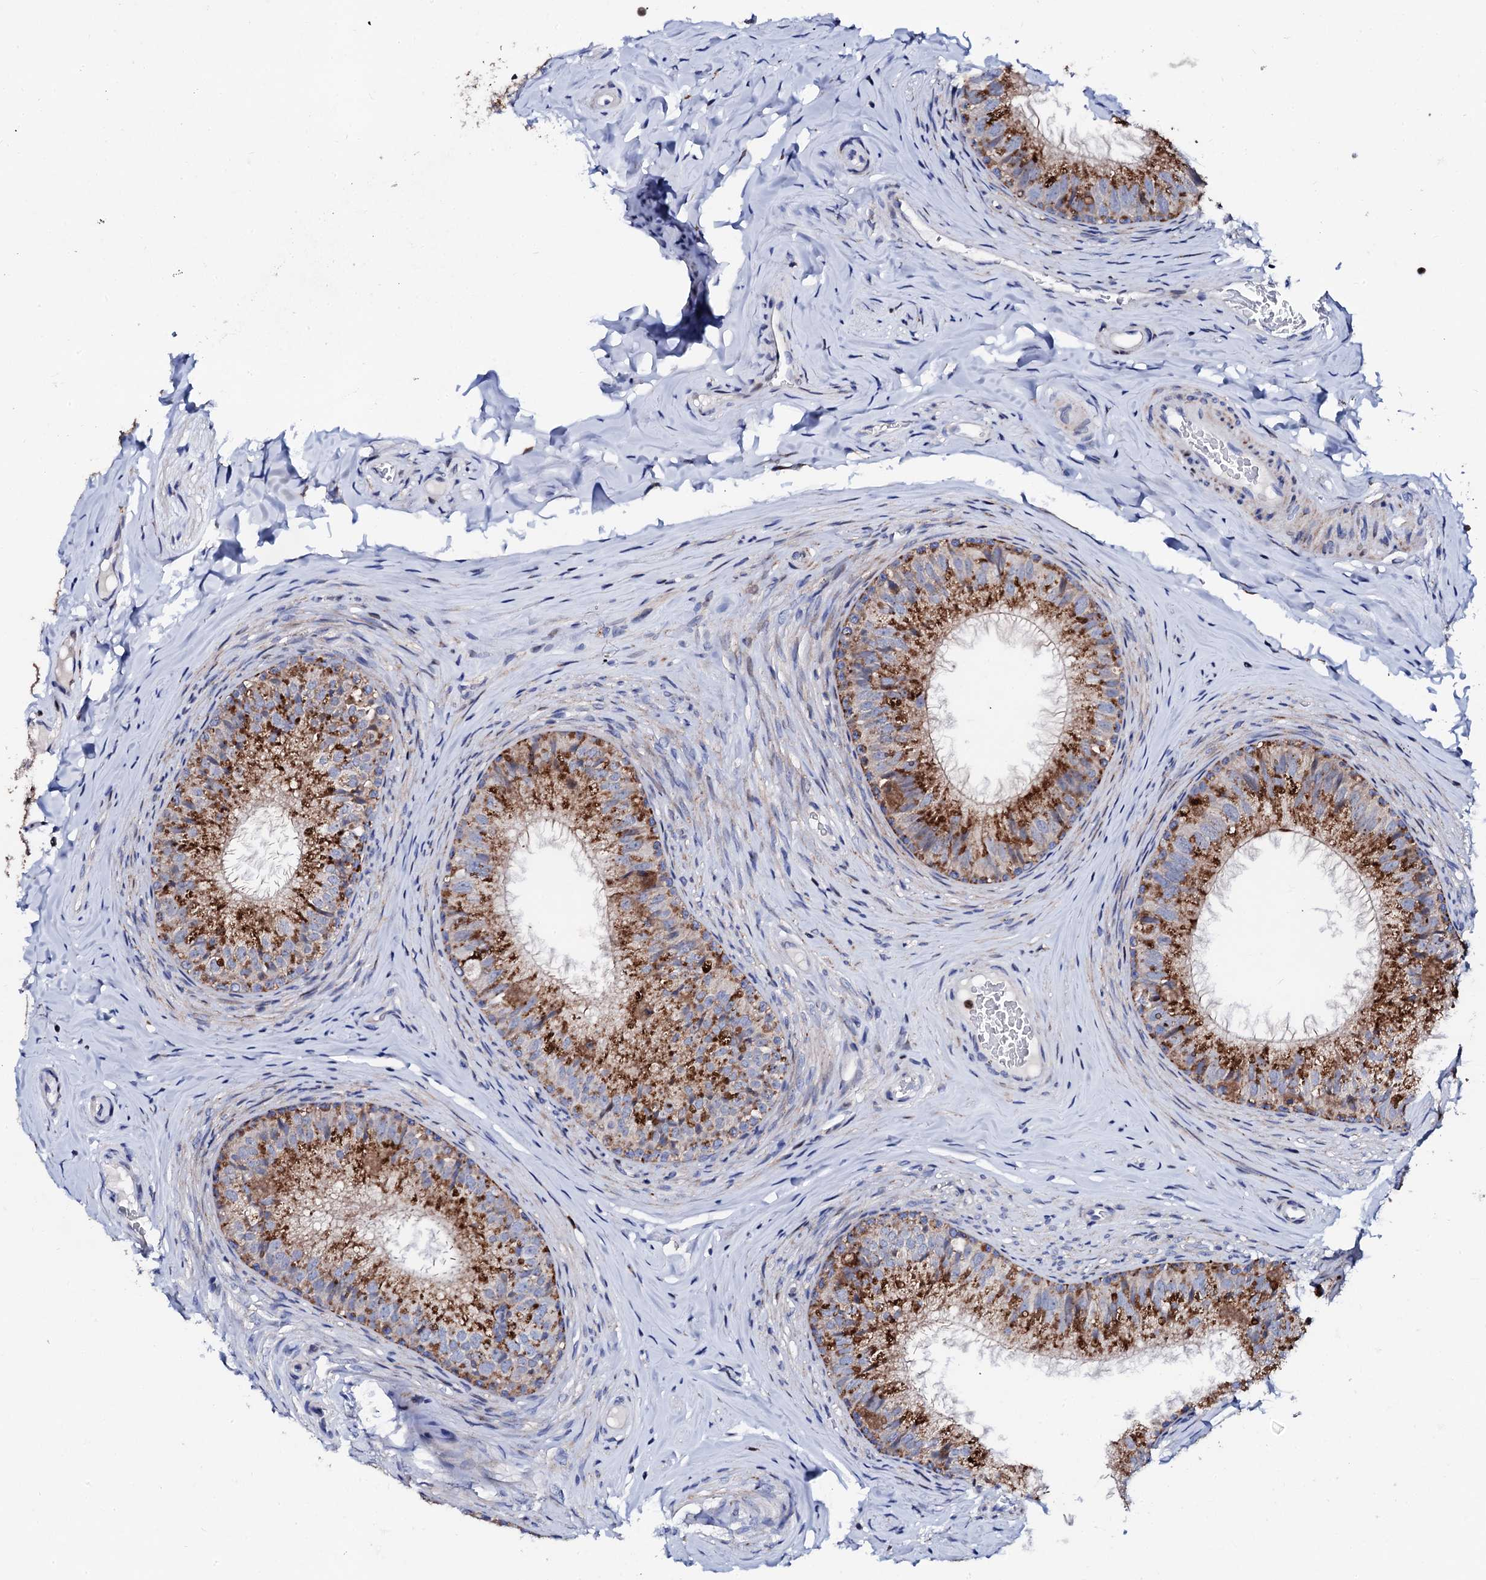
{"staining": {"intensity": "strong", "quantity": ">75%", "location": "cytoplasmic/membranous"}, "tissue": "epididymis", "cell_type": "Glandular cells", "image_type": "normal", "snomed": [{"axis": "morphology", "description": "Normal tissue, NOS"}, {"axis": "topography", "description": "Epididymis"}], "caption": "An immunohistochemistry (IHC) photomicrograph of normal tissue is shown. Protein staining in brown shows strong cytoplasmic/membranous positivity in epididymis within glandular cells.", "gene": "TCIRG1", "patient": {"sex": "male", "age": 34}}